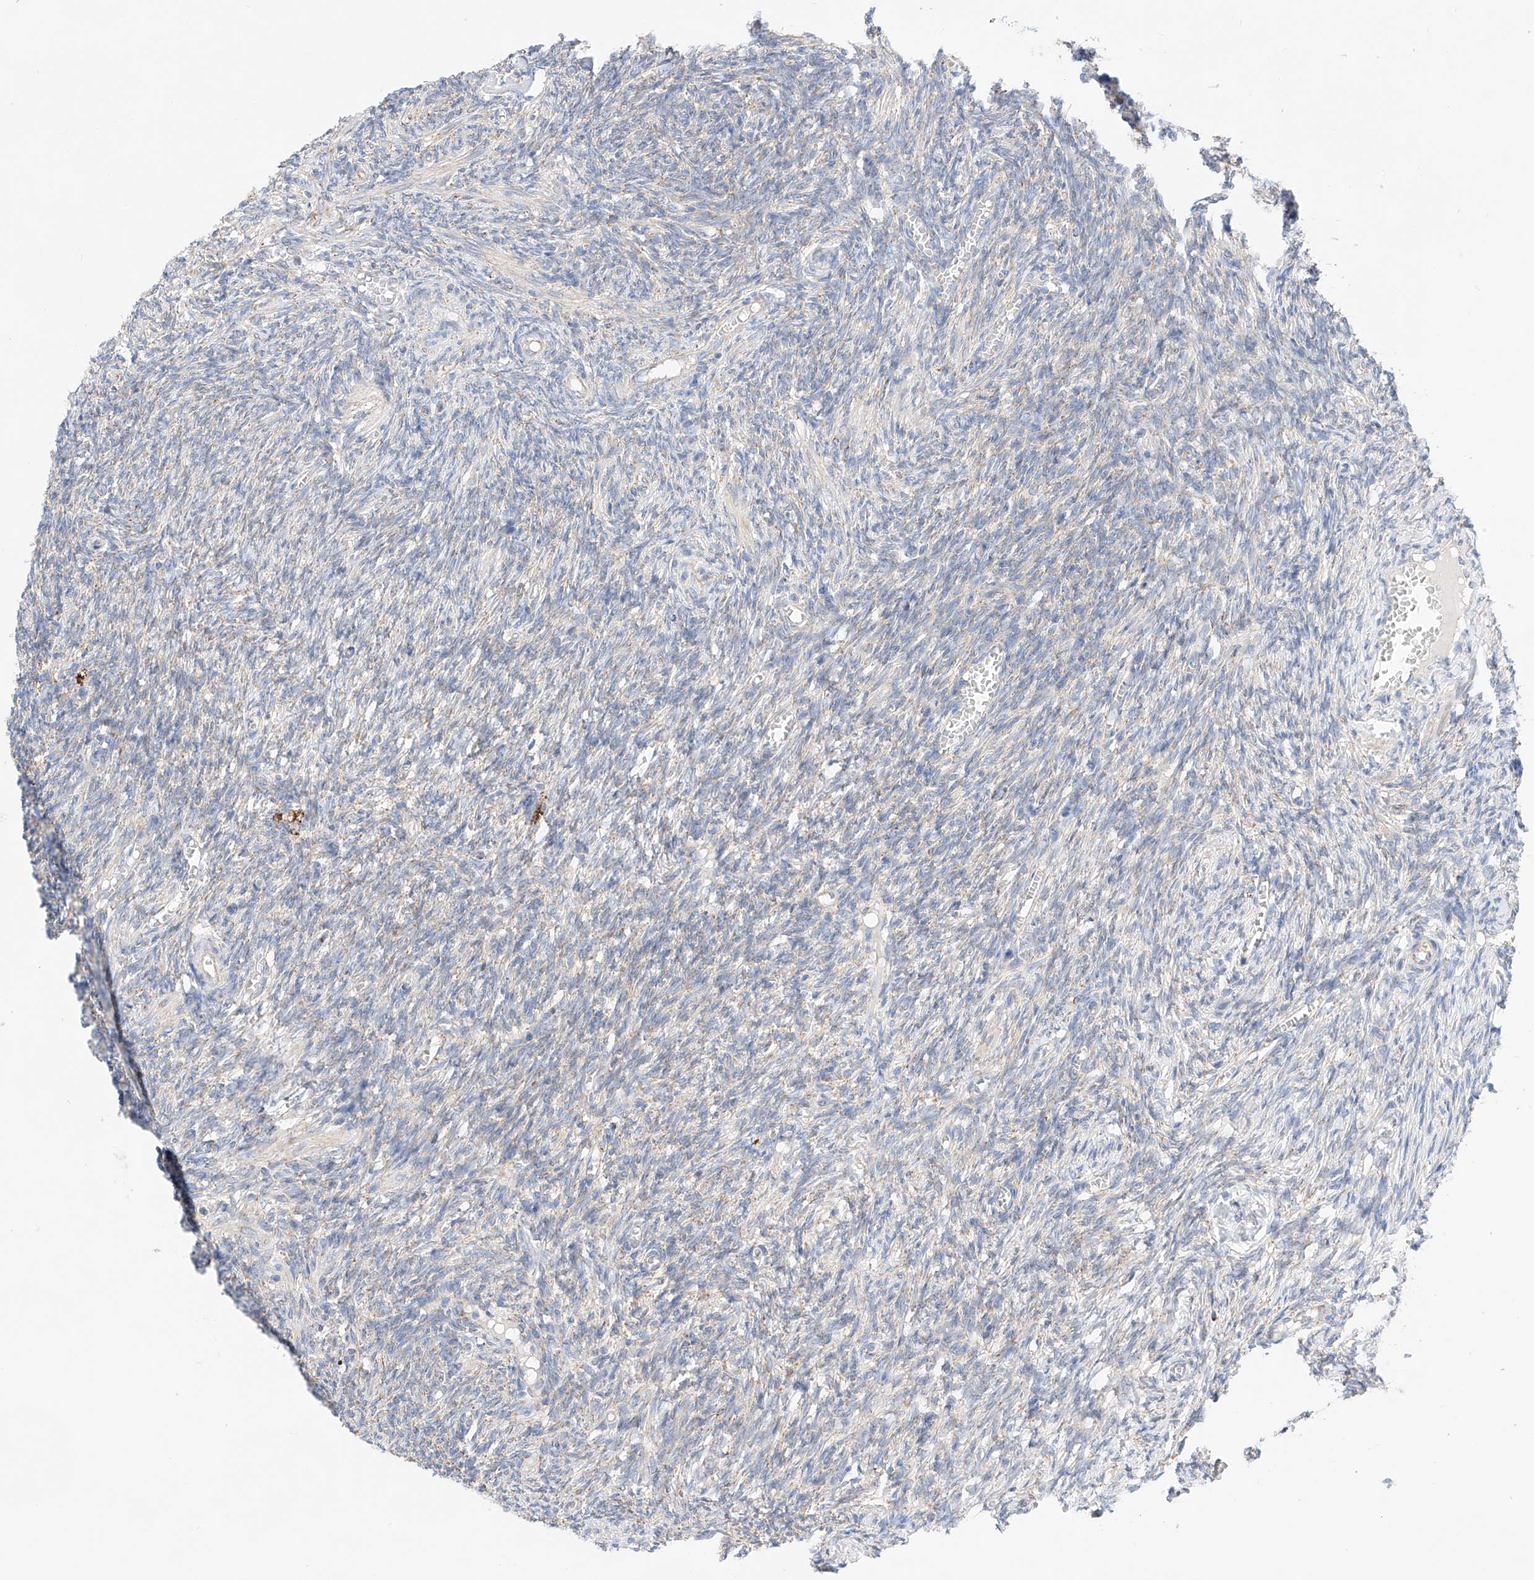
{"staining": {"intensity": "negative", "quantity": "none", "location": "none"}, "tissue": "ovary", "cell_type": "Ovarian stroma cells", "image_type": "normal", "snomed": [{"axis": "morphology", "description": "Normal tissue, NOS"}, {"axis": "topography", "description": "Ovary"}], "caption": "DAB immunohistochemical staining of unremarkable ovary displays no significant expression in ovarian stroma cells. (IHC, brightfield microscopy, high magnification).", "gene": "KTI12", "patient": {"sex": "female", "age": 27}}